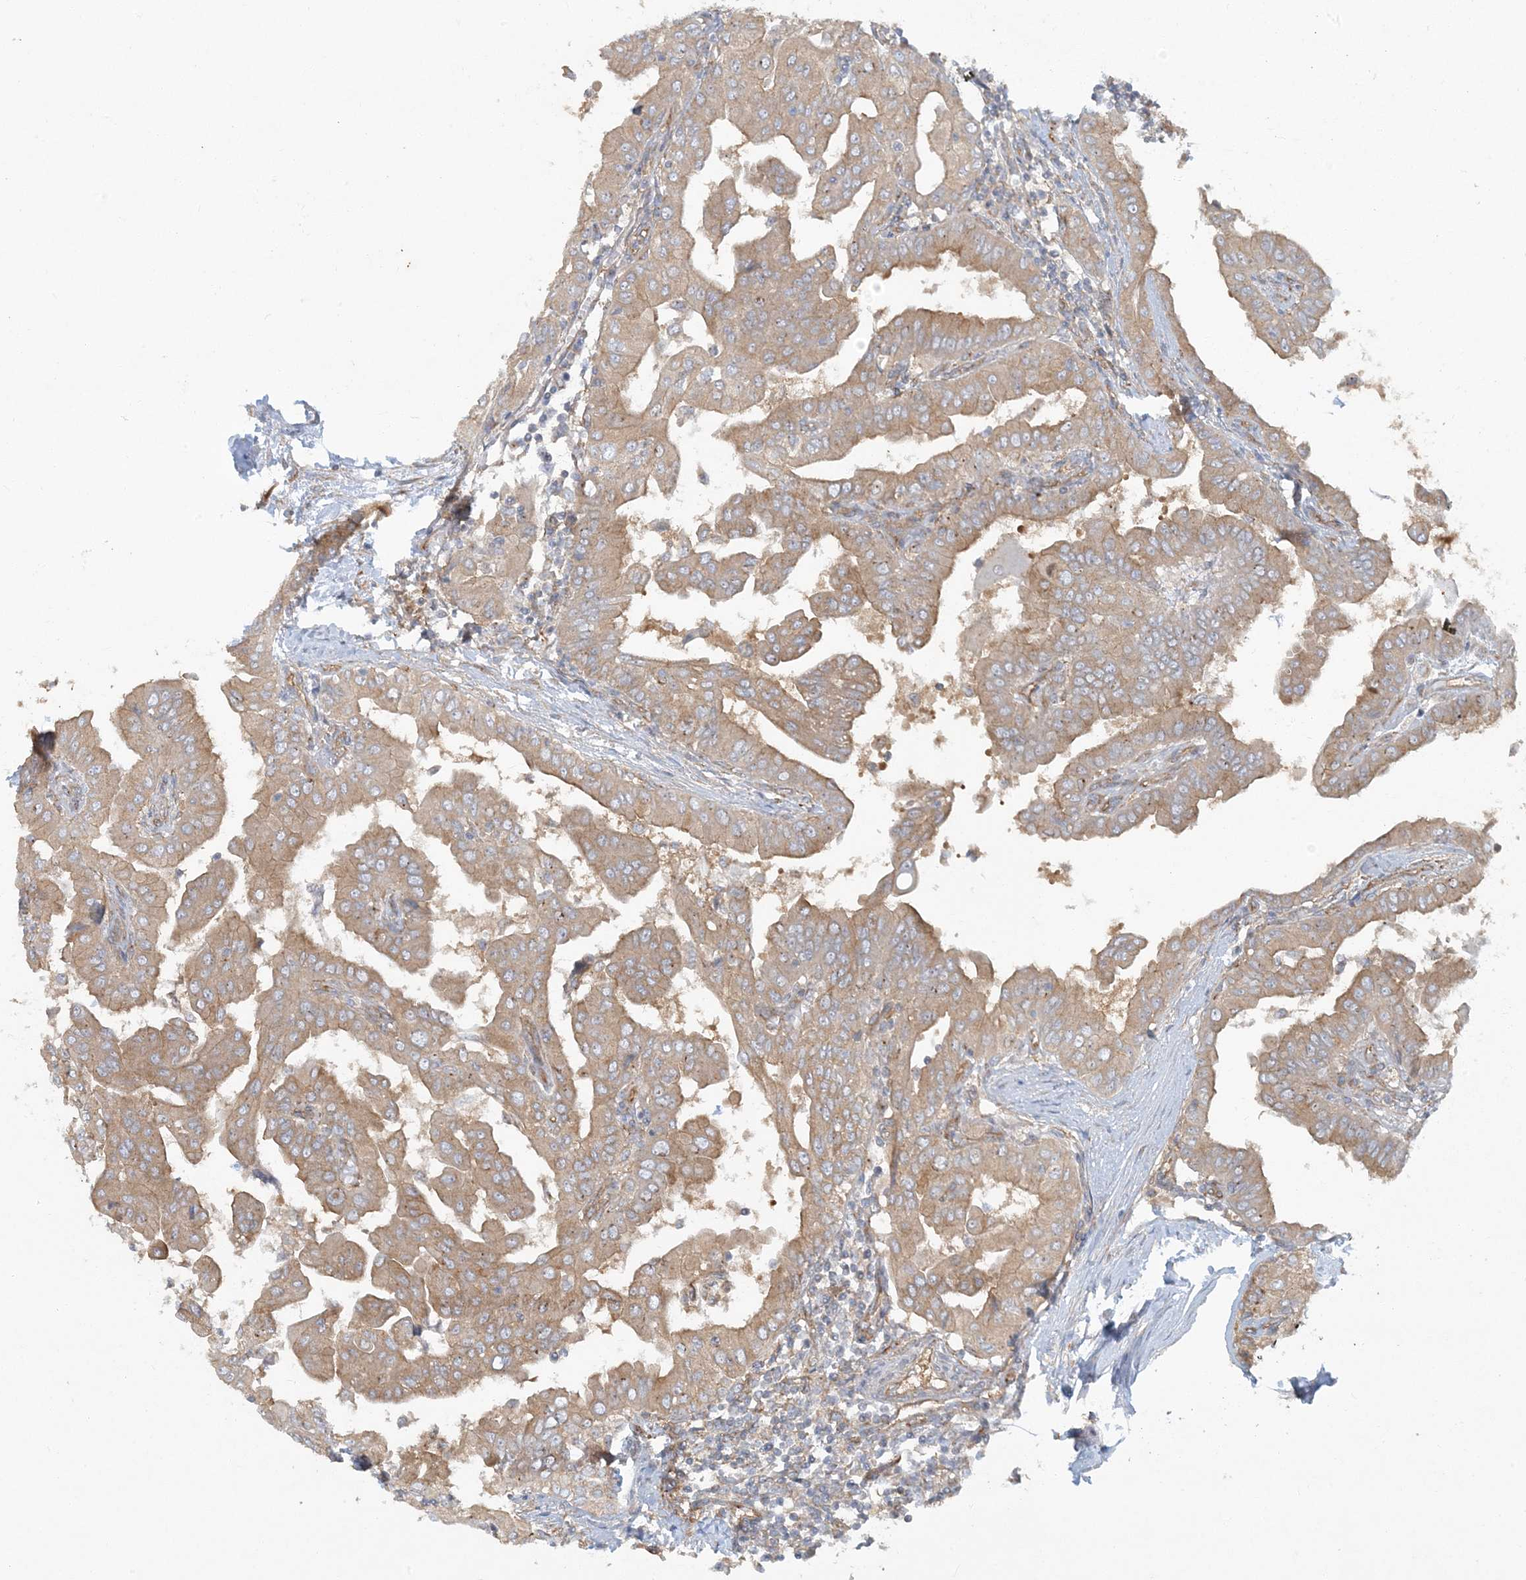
{"staining": {"intensity": "weak", "quantity": ">75%", "location": "cytoplasmic/membranous"}, "tissue": "thyroid cancer", "cell_type": "Tumor cells", "image_type": "cancer", "snomed": [{"axis": "morphology", "description": "Papillary adenocarcinoma, NOS"}, {"axis": "topography", "description": "Thyroid gland"}], "caption": "Tumor cells reveal weak cytoplasmic/membranous staining in approximately >75% of cells in thyroid cancer (papillary adenocarcinoma). Nuclei are stained in blue.", "gene": "ATP23", "patient": {"sex": "male", "age": 33}}